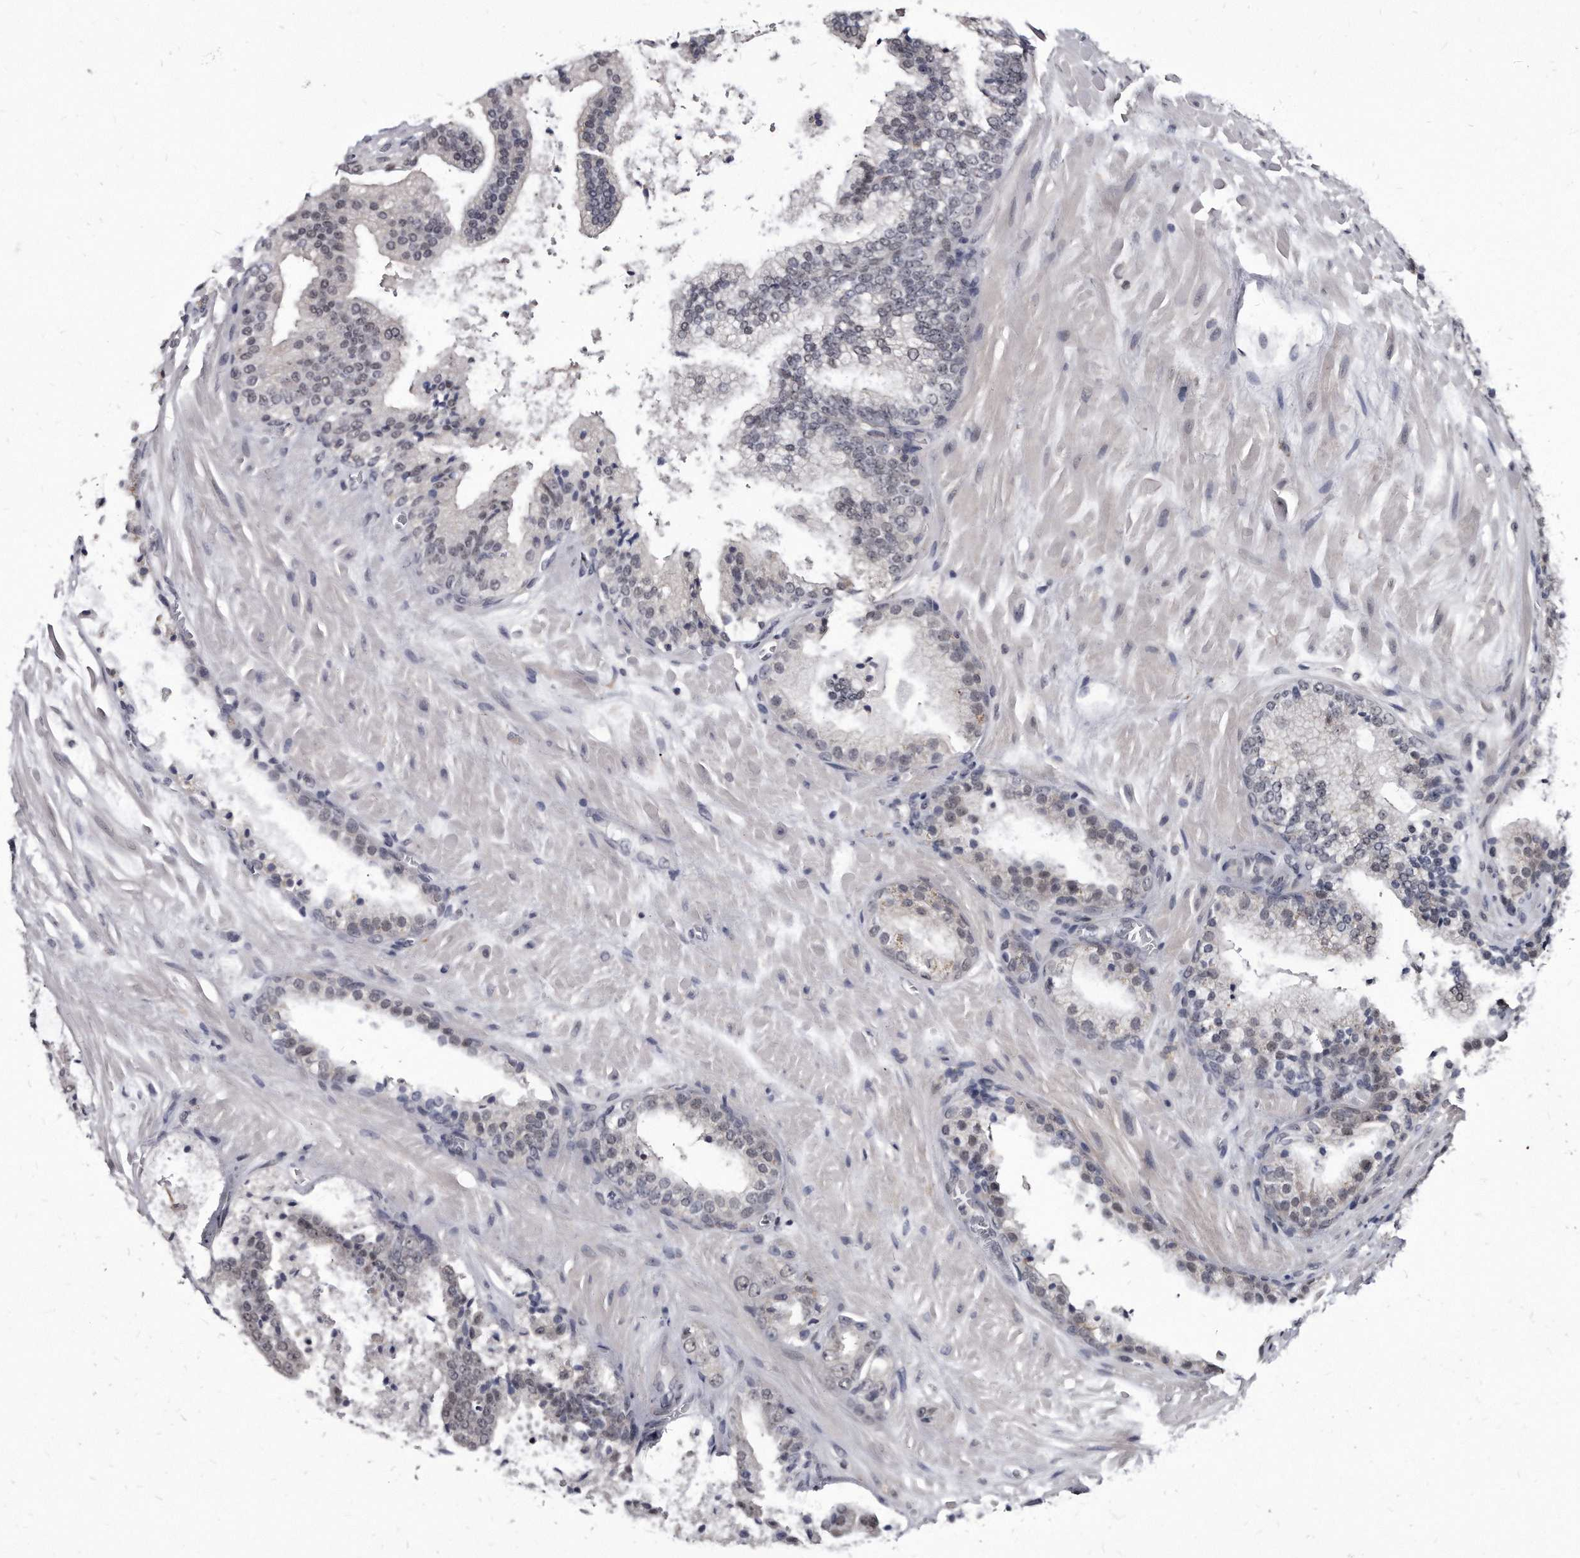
{"staining": {"intensity": "negative", "quantity": "none", "location": "none"}, "tissue": "prostate cancer", "cell_type": "Tumor cells", "image_type": "cancer", "snomed": [{"axis": "morphology", "description": "Adenocarcinoma, High grade"}, {"axis": "topography", "description": "Prostate"}], "caption": "Immunohistochemistry (IHC) histopathology image of neoplastic tissue: human high-grade adenocarcinoma (prostate) stained with DAB (3,3'-diaminobenzidine) displays no significant protein expression in tumor cells. Nuclei are stained in blue.", "gene": "KLHDC3", "patient": {"sex": "male", "age": 65}}